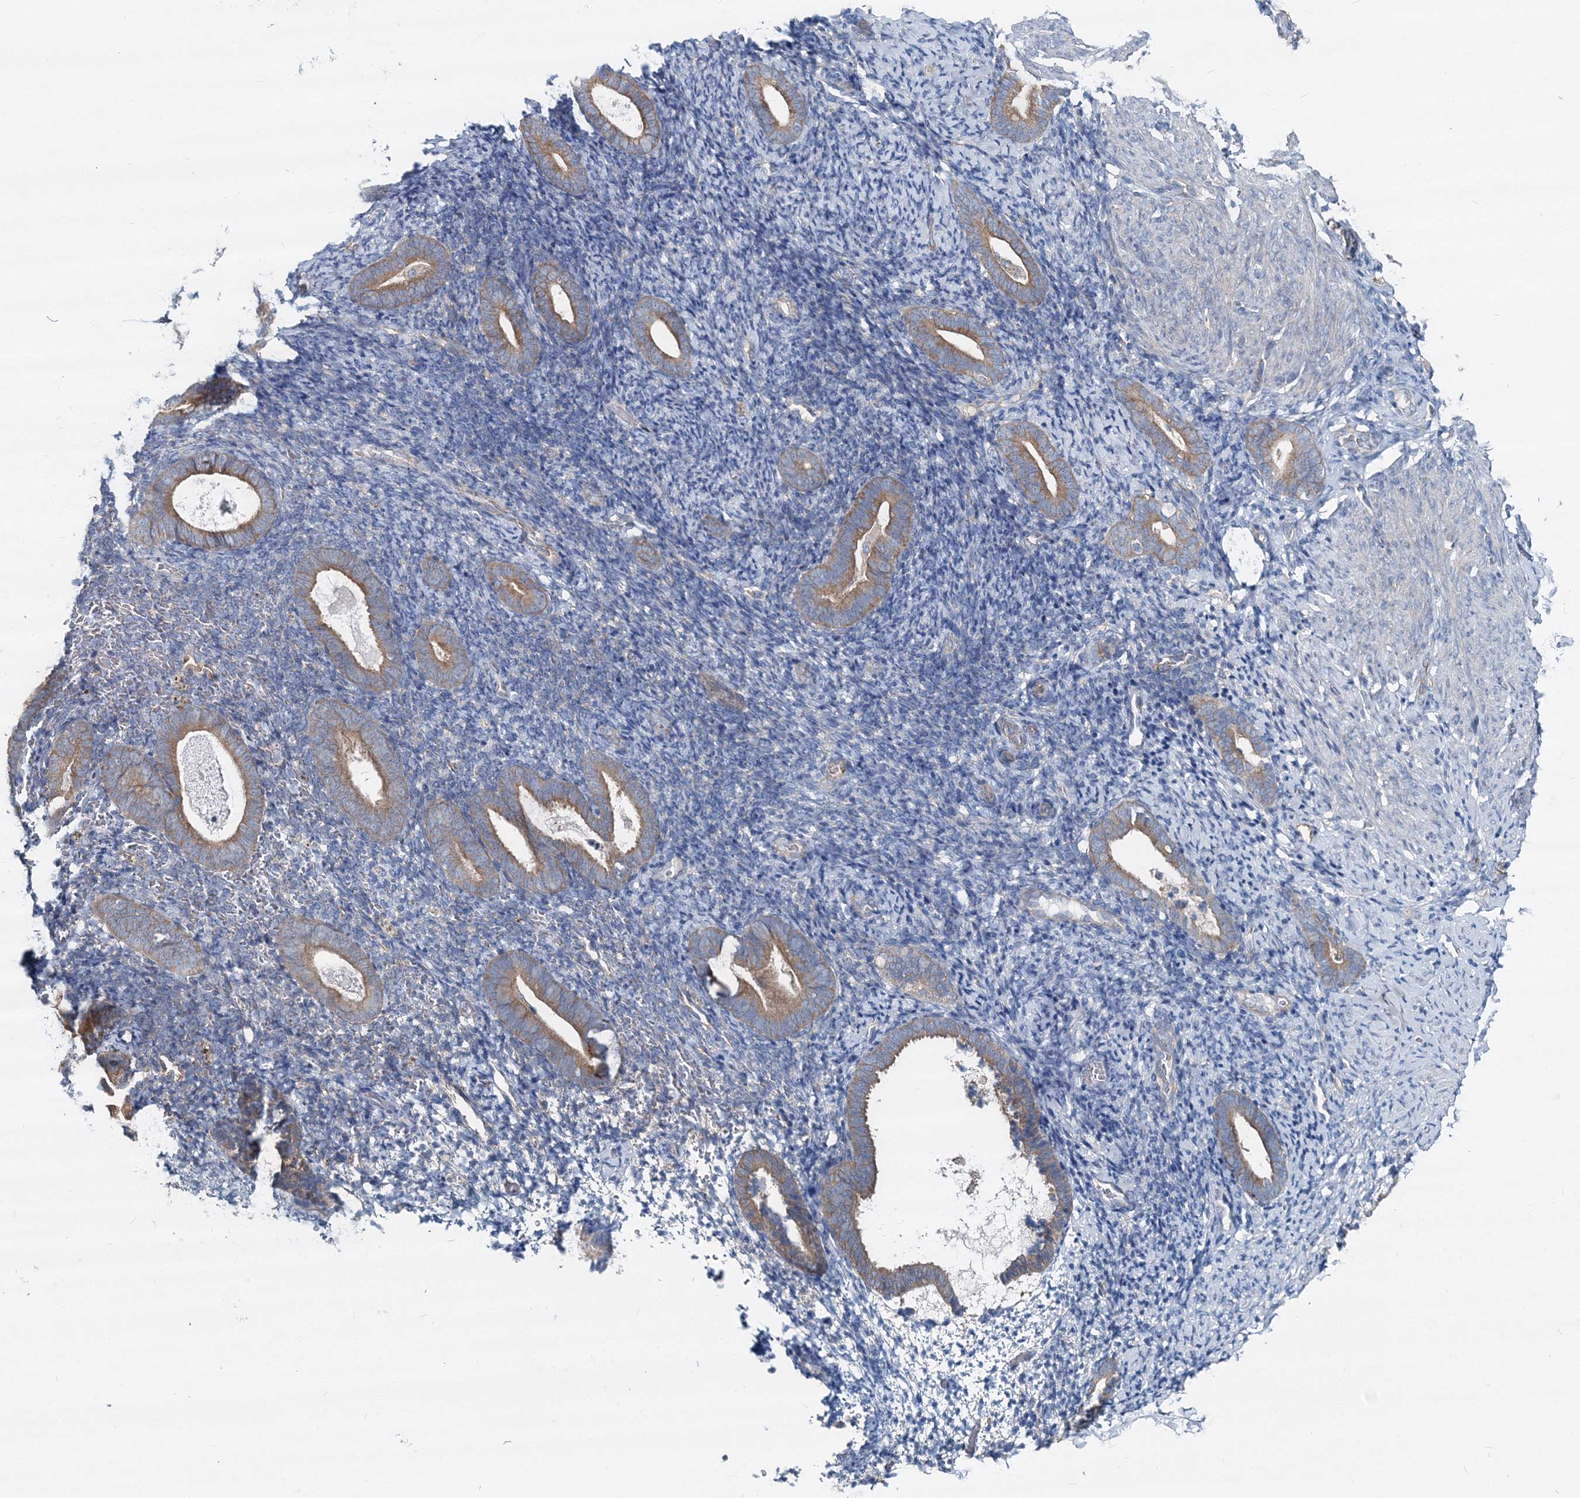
{"staining": {"intensity": "negative", "quantity": "none", "location": "none"}, "tissue": "endometrium", "cell_type": "Cells in endometrial stroma", "image_type": "normal", "snomed": [{"axis": "morphology", "description": "Normal tissue, NOS"}, {"axis": "topography", "description": "Endometrium"}], "caption": "Protein analysis of benign endometrium demonstrates no significant expression in cells in endometrial stroma. (Brightfield microscopy of DAB (3,3'-diaminobenzidine) IHC at high magnification).", "gene": "MPHOSPH9", "patient": {"sex": "female", "age": 51}}